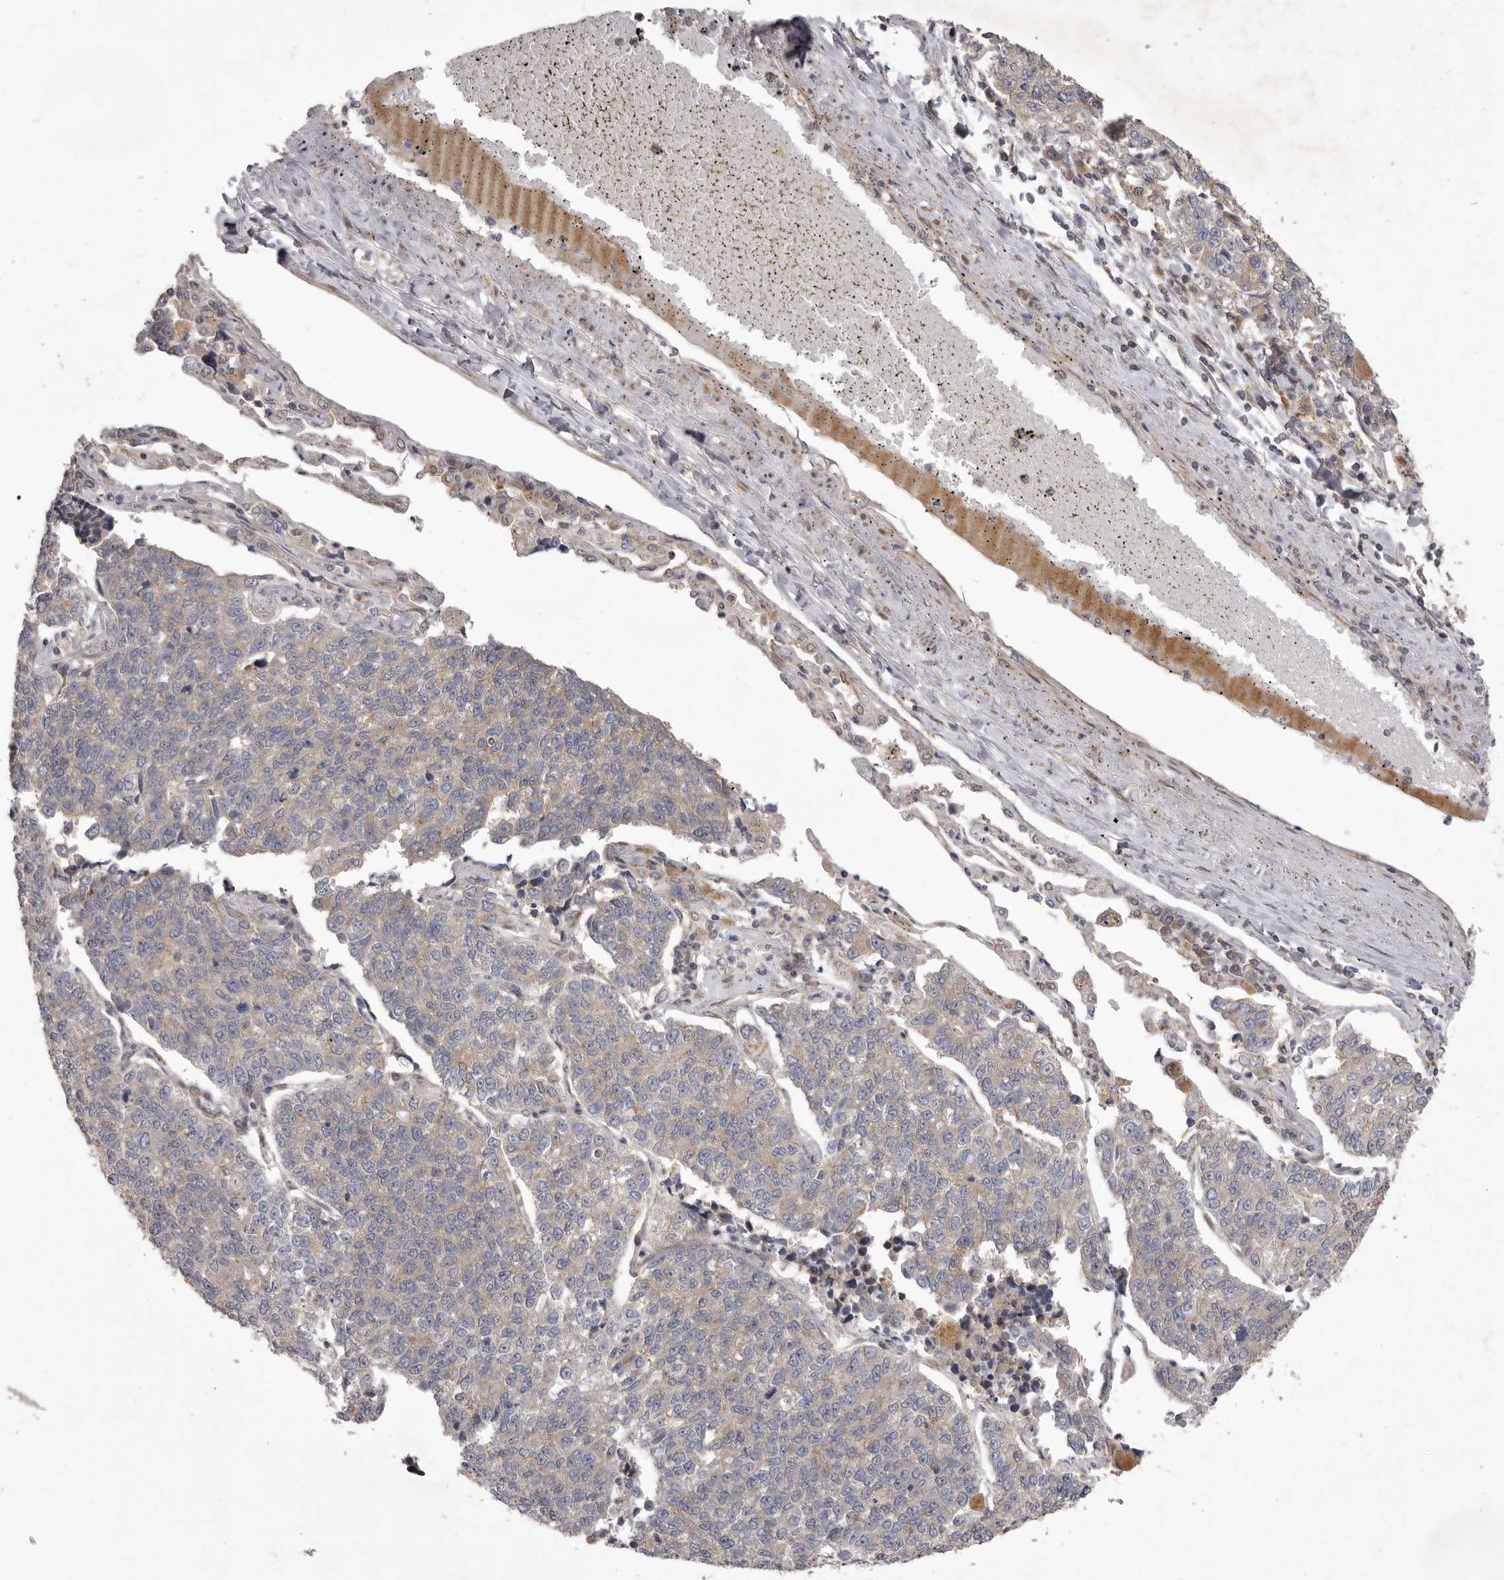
{"staining": {"intensity": "weak", "quantity": "<25%", "location": "cytoplasmic/membranous"}, "tissue": "lung cancer", "cell_type": "Tumor cells", "image_type": "cancer", "snomed": [{"axis": "morphology", "description": "Adenocarcinoma, NOS"}, {"axis": "topography", "description": "Lung"}], "caption": "The histopathology image shows no significant staining in tumor cells of lung cancer (adenocarcinoma). (DAB (3,3'-diaminobenzidine) immunohistochemistry (IHC) visualized using brightfield microscopy, high magnification).", "gene": "TBC1D8B", "patient": {"sex": "male", "age": 49}}